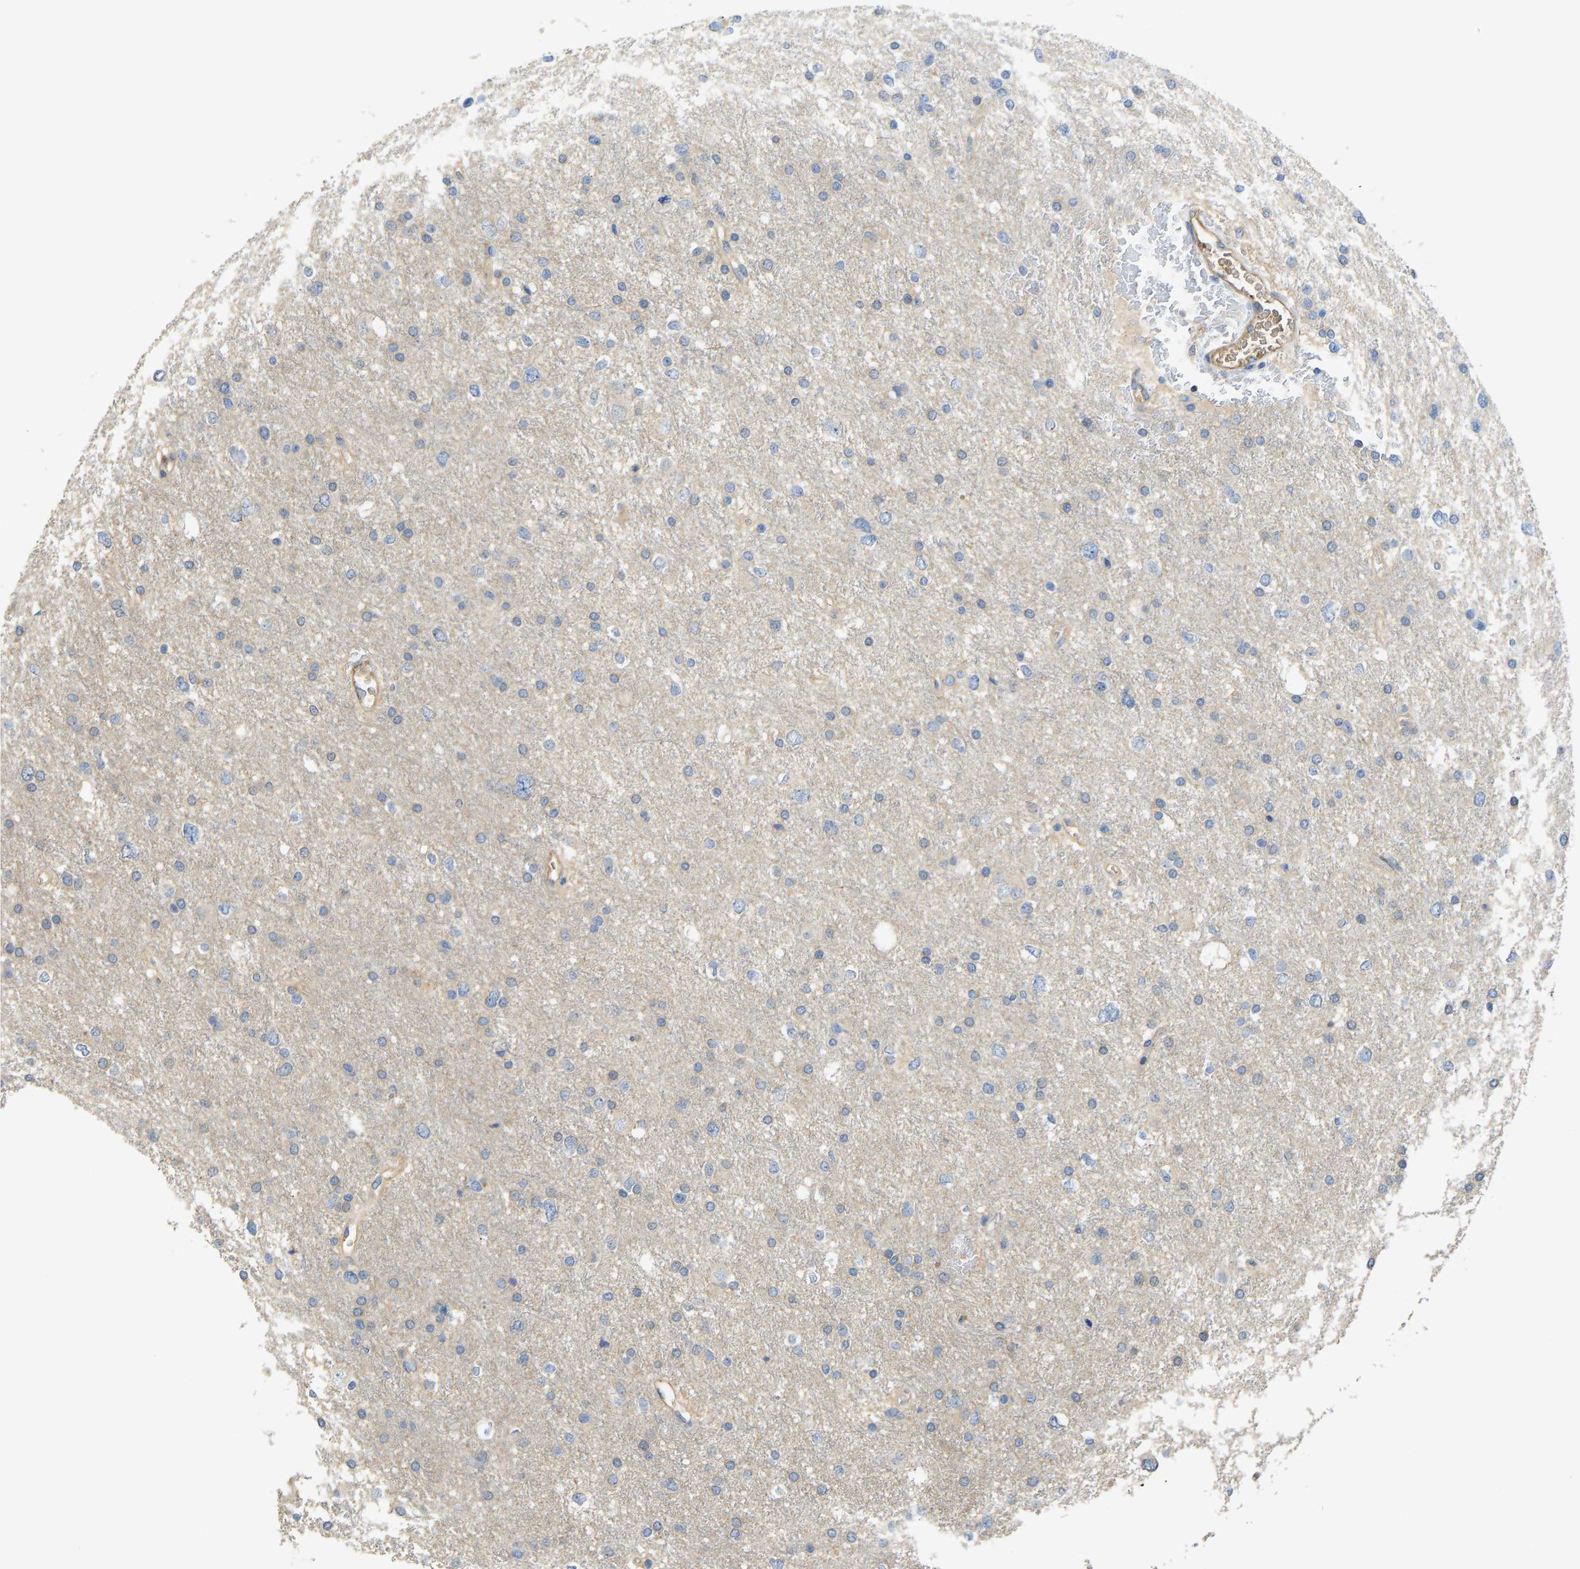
{"staining": {"intensity": "weak", "quantity": "<25%", "location": "cytoplasmic/membranous"}, "tissue": "glioma", "cell_type": "Tumor cells", "image_type": "cancer", "snomed": [{"axis": "morphology", "description": "Glioma, malignant, Low grade"}, {"axis": "topography", "description": "Brain"}], "caption": "Human glioma stained for a protein using immunohistochemistry (IHC) reveals no positivity in tumor cells.", "gene": "VCPKMT", "patient": {"sex": "female", "age": 37}}